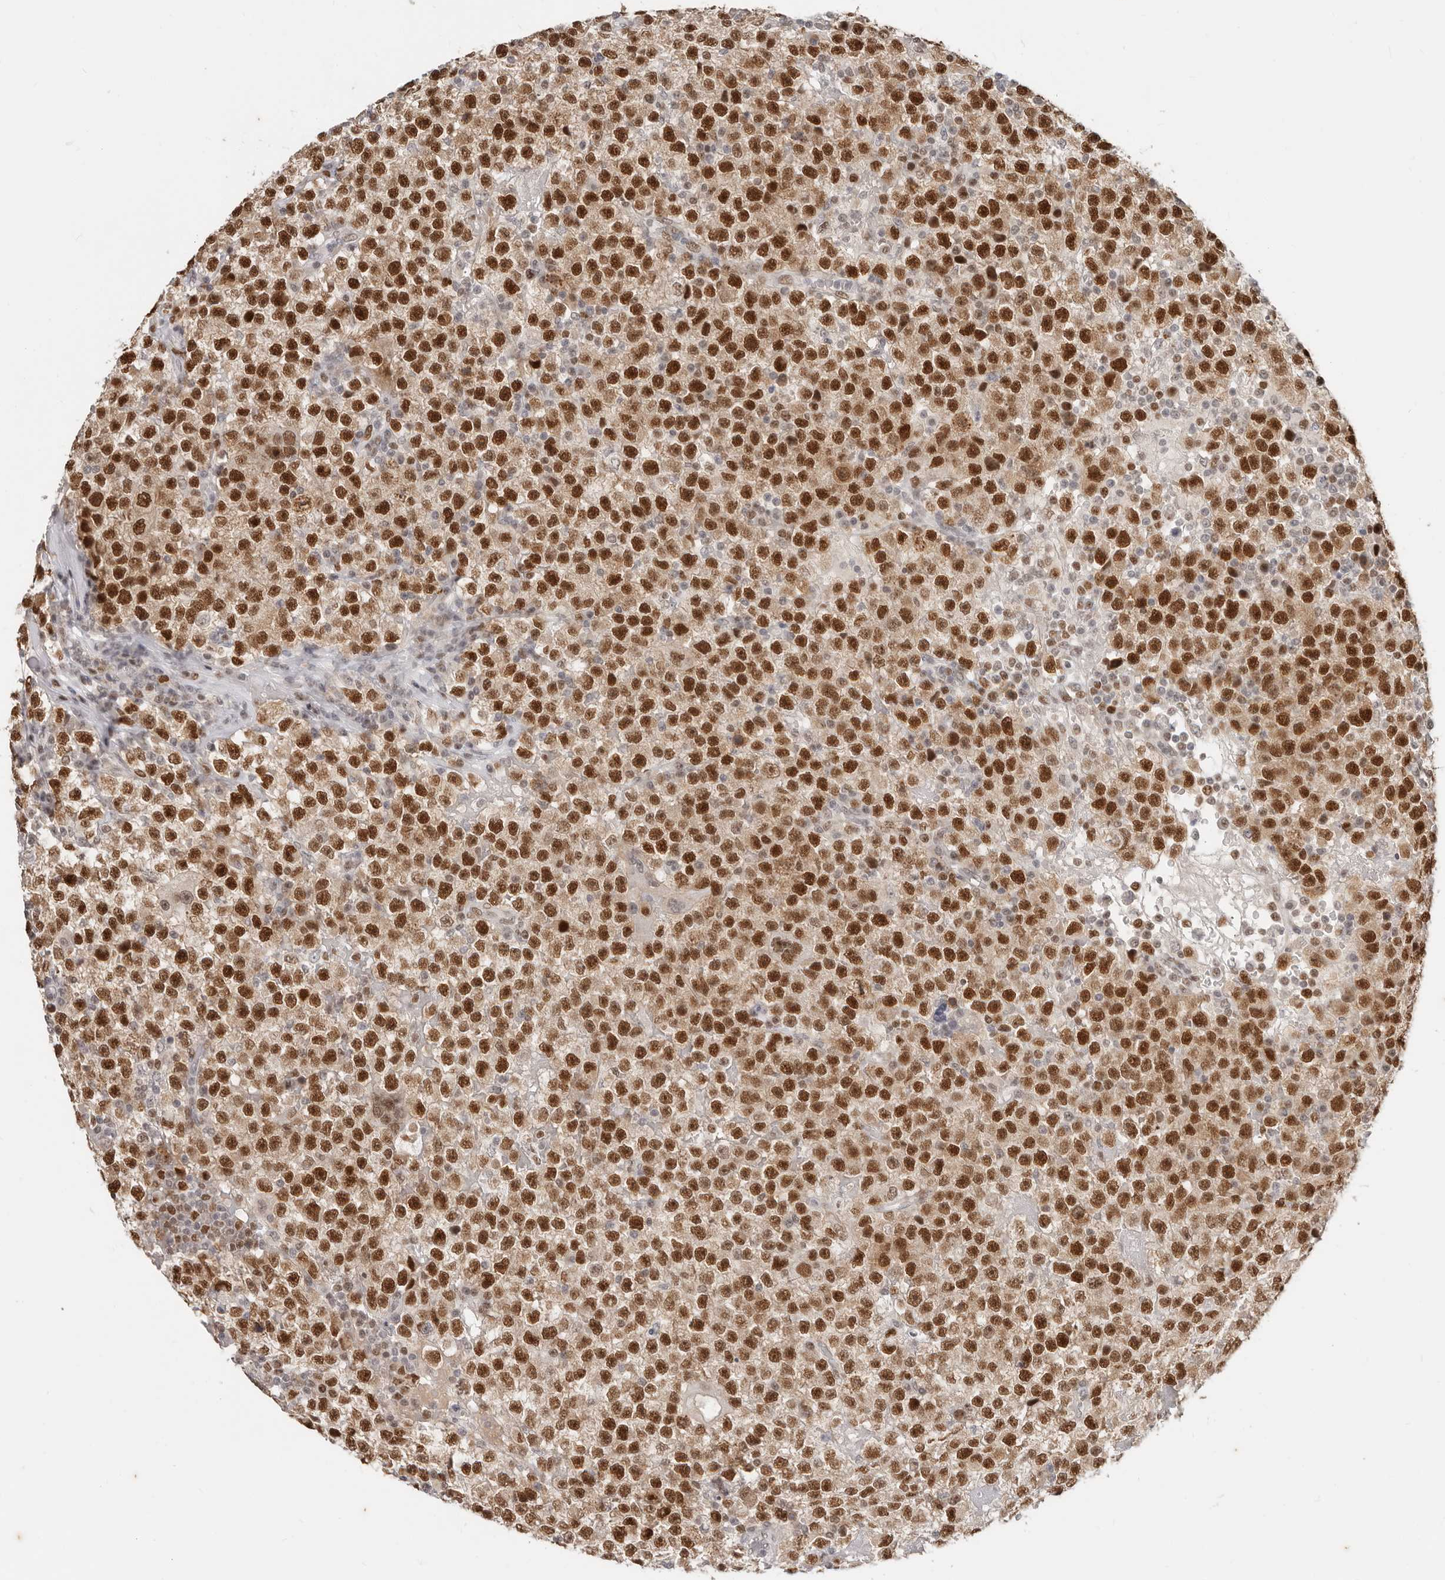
{"staining": {"intensity": "strong", "quantity": ">75%", "location": "nuclear"}, "tissue": "testis cancer", "cell_type": "Tumor cells", "image_type": "cancer", "snomed": [{"axis": "morphology", "description": "Seminoma, NOS"}, {"axis": "topography", "description": "Testis"}], "caption": "Protein staining of testis cancer (seminoma) tissue demonstrates strong nuclear positivity in about >75% of tumor cells.", "gene": "RFC2", "patient": {"sex": "male", "age": 22}}